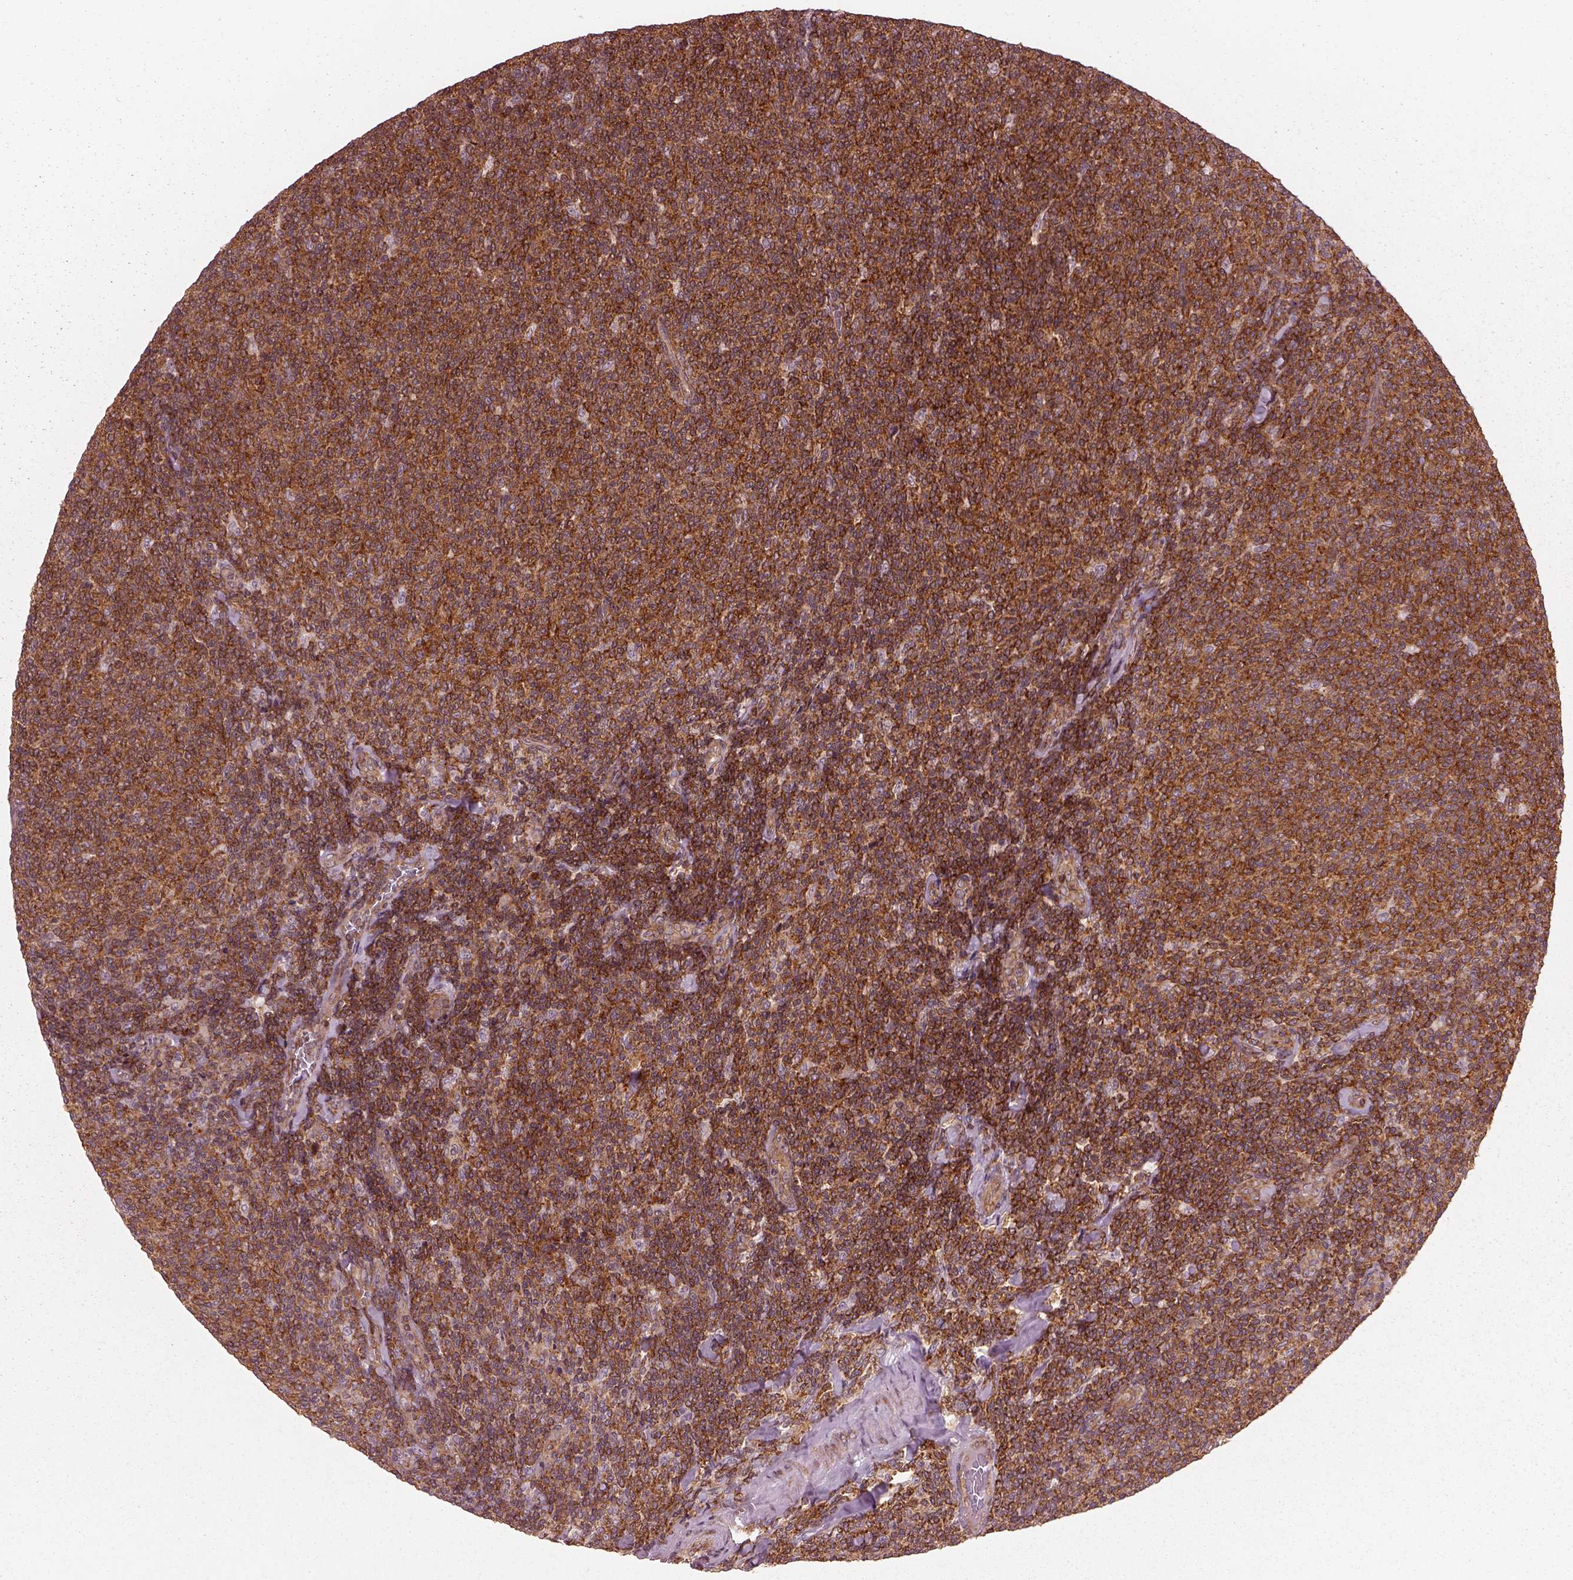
{"staining": {"intensity": "strong", "quantity": ">75%", "location": "cytoplasmic/membranous"}, "tissue": "lymphoma", "cell_type": "Tumor cells", "image_type": "cancer", "snomed": [{"axis": "morphology", "description": "Malignant lymphoma, non-Hodgkin's type, Low grade"}, {"axis": "topography", "description": "Lymph node"}], "caption": "Brown immunohistochemical staining in lymphoma displays strong cytoplasmic/membranous expression in about >75% of tumor cells.", "gene": "LSM14A", "patient": {"sex": "male", "age": 52}}